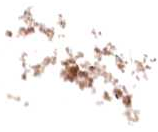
{"staining": {"intensity": "strong", "quantity": ">75%", "location": "cytoplasmic/membranous"}, "tissue": "ovarian cancer", "cell_type": "Tumor cells", "image_type": "cancer", "snomed": [{"axis": "morphology", "description": "Cystadenocarcinoma, serous, NOS"}, {"axis": "topography", "description": "Ovary"}], "caption": "High-magnification brightfield microscopy of ovarian serous cystadenocarcinoma stained with DAB (brown) and counterstained with hematoxylin (blue). tumor cells exhibit strong cytoplasmic/membranous expression is appreciated in about>75% of cells.", "gene": "STUB1", "patient": {"sex": "female", "age": 54}}